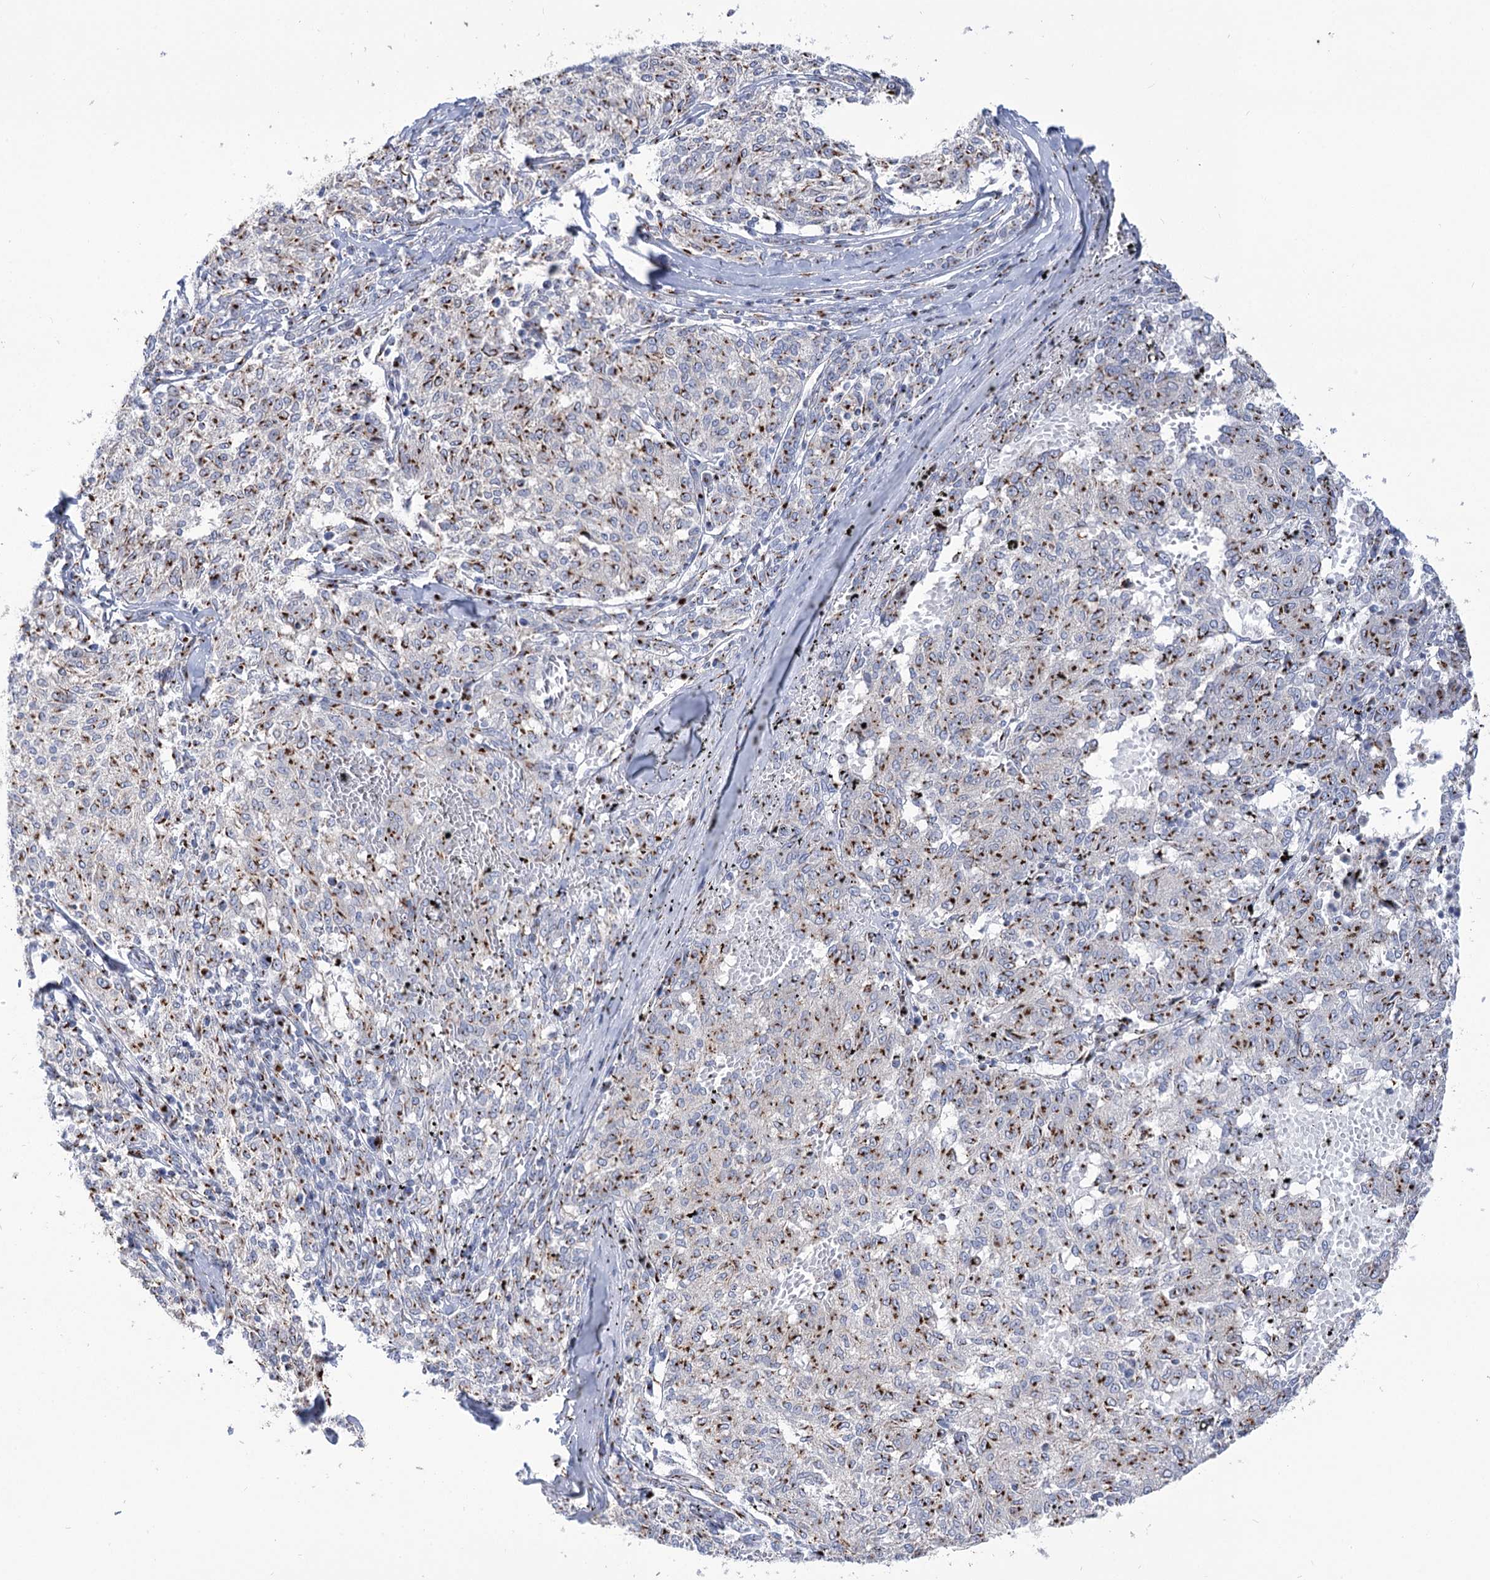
{"staining": {"intensity": "moderate", "quantity": ">75%", "location": "cytoplasmic/membranous"}, "tissue": "melanoma", "cell_type": "Tumor cells", "image_type": "cancer", "snomed": [{"axis": "morphology", "description": "Malignant melanoma, NOS"}, {"axis": "topography", "description": "Skin"}], "caption": "Tumor cells demonstrate medium levels of moderate cytoplasmic/membranous staining in about >75% of cells in malignant melanoma.", "gene": "TMEM165", "patient": {"sex": "female", "age": 72}}